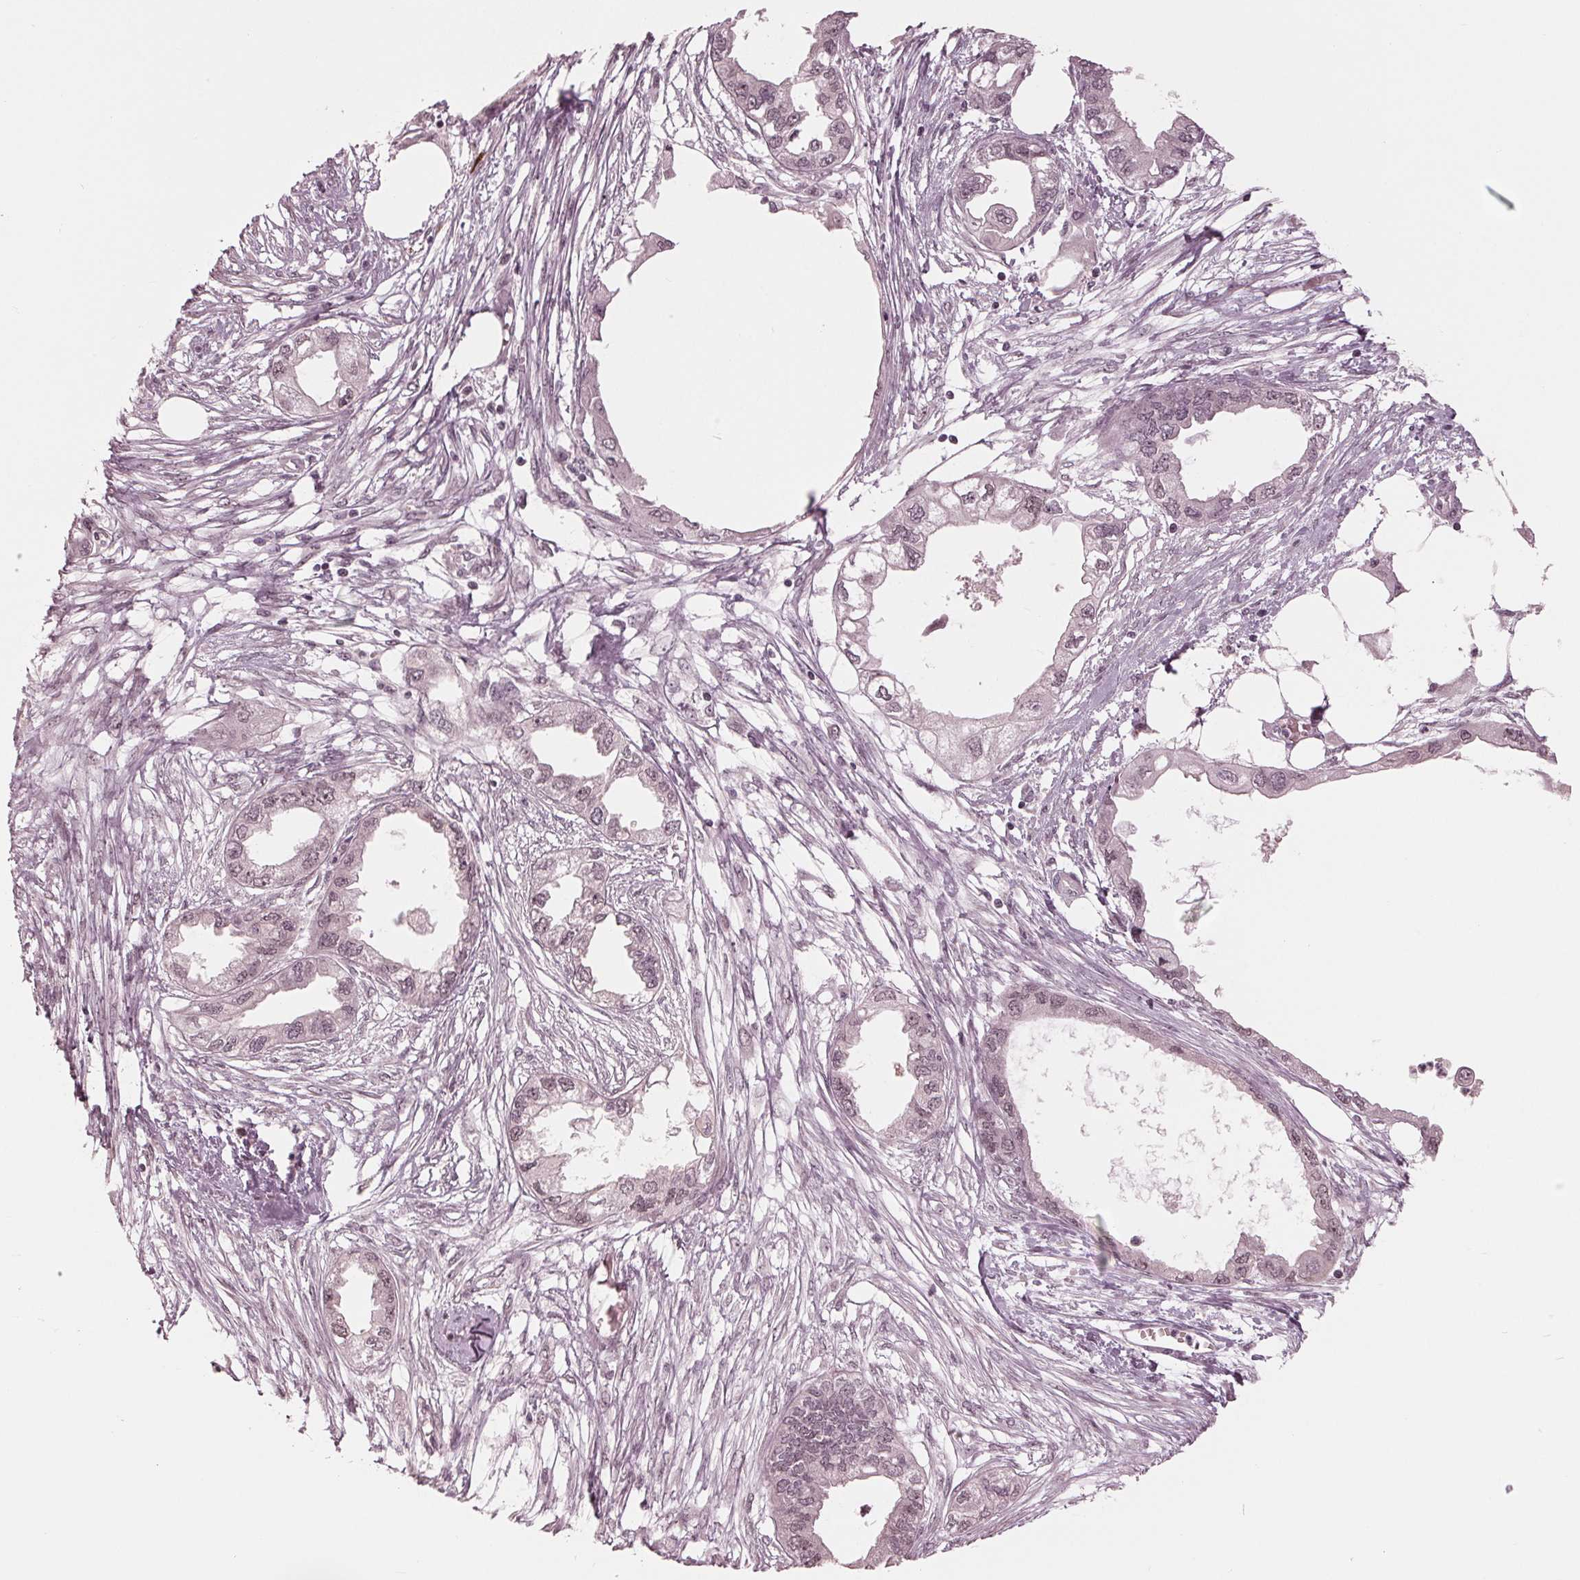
{"staining": {"intensity": "weak", "quantity": "25%-75%", "location": "nuclear"}, "tissue": "endometrial cancer", "cell_type": "Tumor cells", "image_type": "cancer", "snomed": [{"axis": "morphology", "description": "Adenocarcinoma, NOS"}, {"axis": "morphology", "description": "Adenocarcinoma, metastatic, NOS"}, {"axis": "topography", "description": "Adipose tissue"}, {"axis": "topography", "description": "Endometrium"}], "caption": "Endometrial metastatic adenocarcinoma stained with IHC shows weak nuclear staining in approximately 25%-75% of tumor cells.", "gene": "SLX4", "patient": {"sex": "female", "age": 67}}